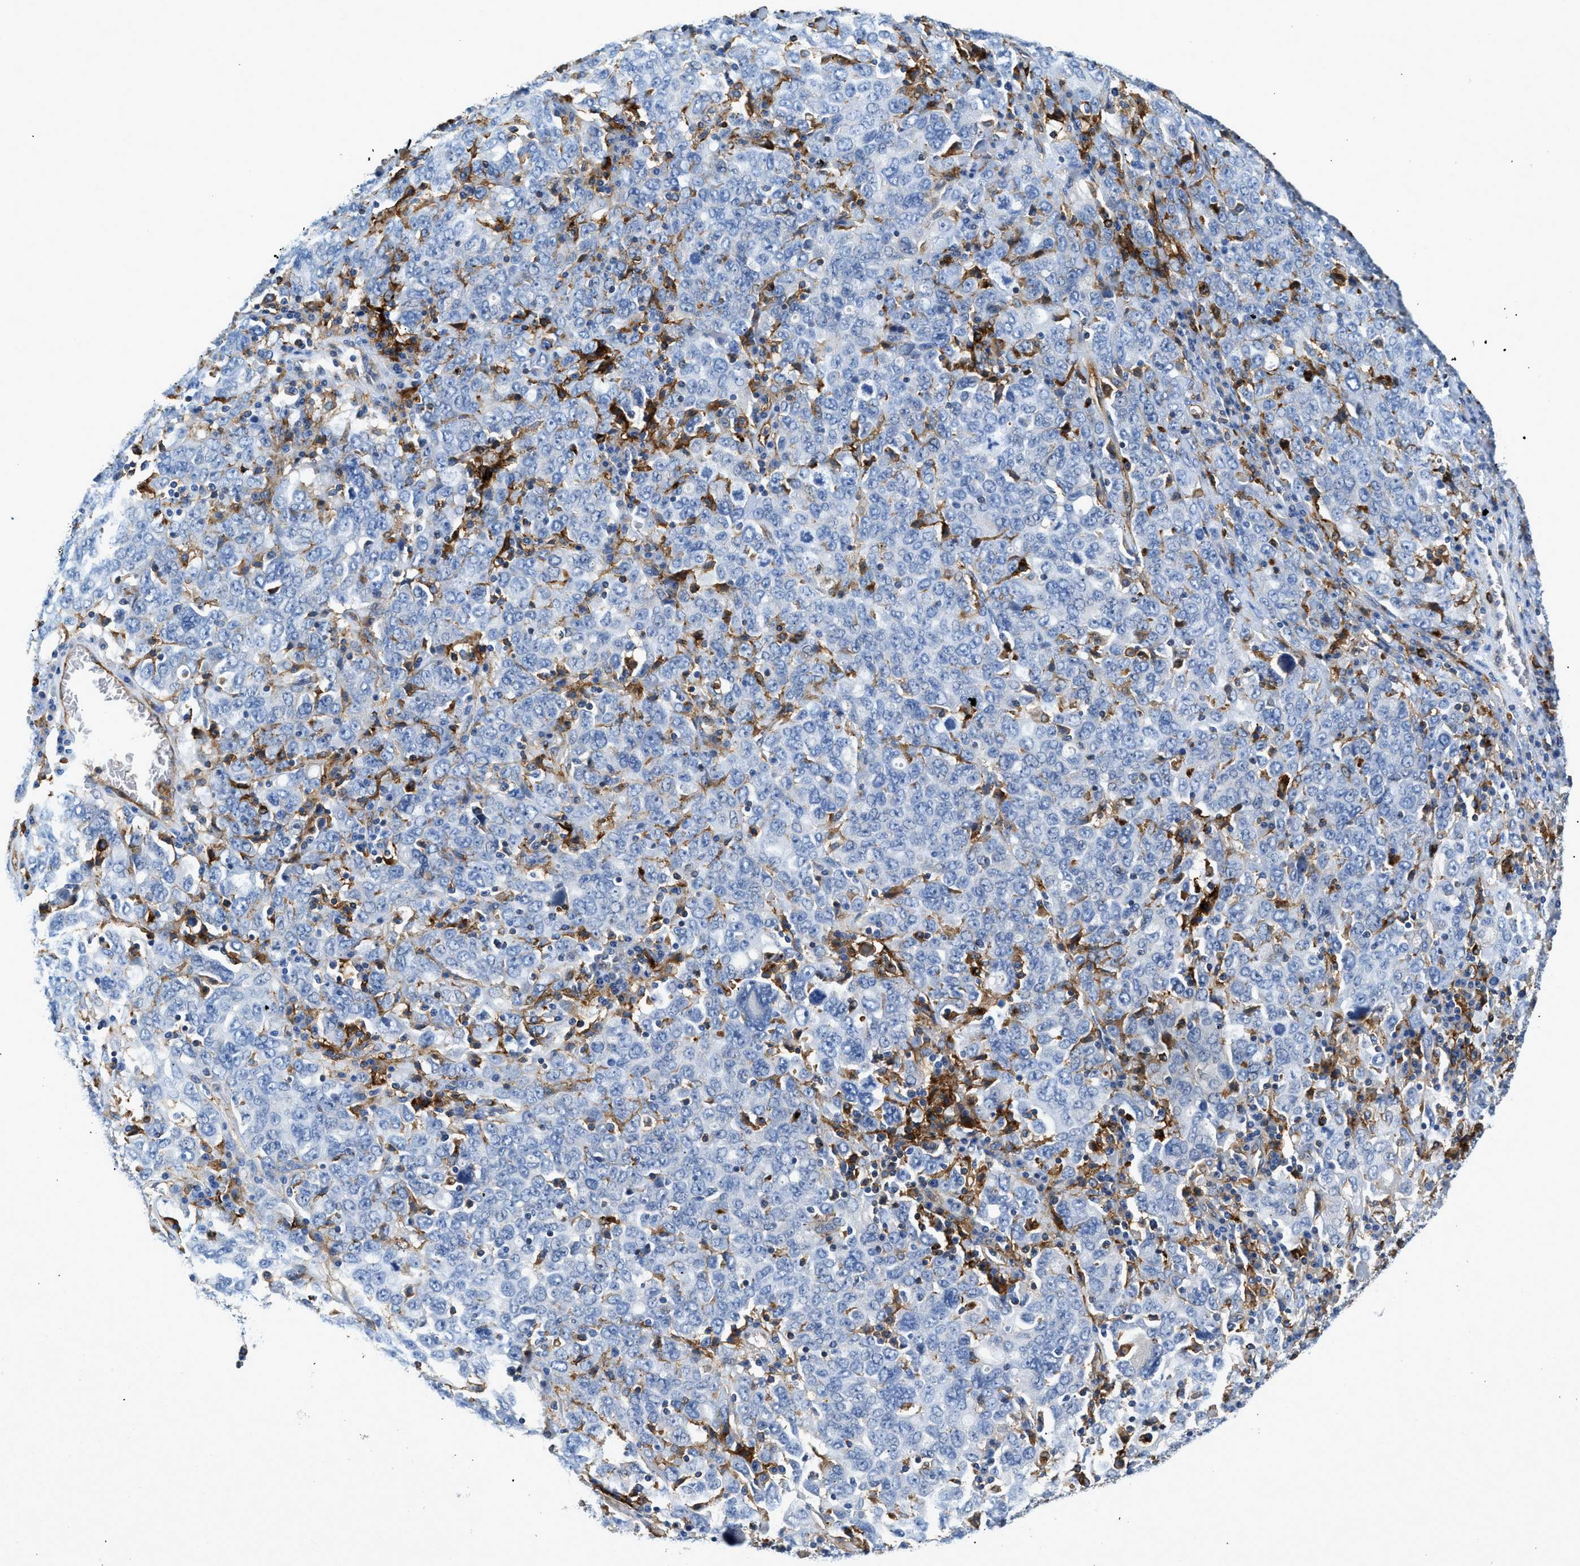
{"staining": {"intensity": "negative", "quantity": "none", "location": "none"}, "tissue": "ovarian cancer", "cell_type": "Tumor cells", "image_type": "cancer", "snomed": [{"axis": "morphology", "description": "Carcinoma, endometroid"}, {"axis": "topography", "description": "Ovary"}], "caption": "A photomicrograph of ovarian endometroid carcinoma stained for a protein shows no brown staining in tumor cells.", "gene": "CD226", "patient": {"sex": "female", "age": 62}}